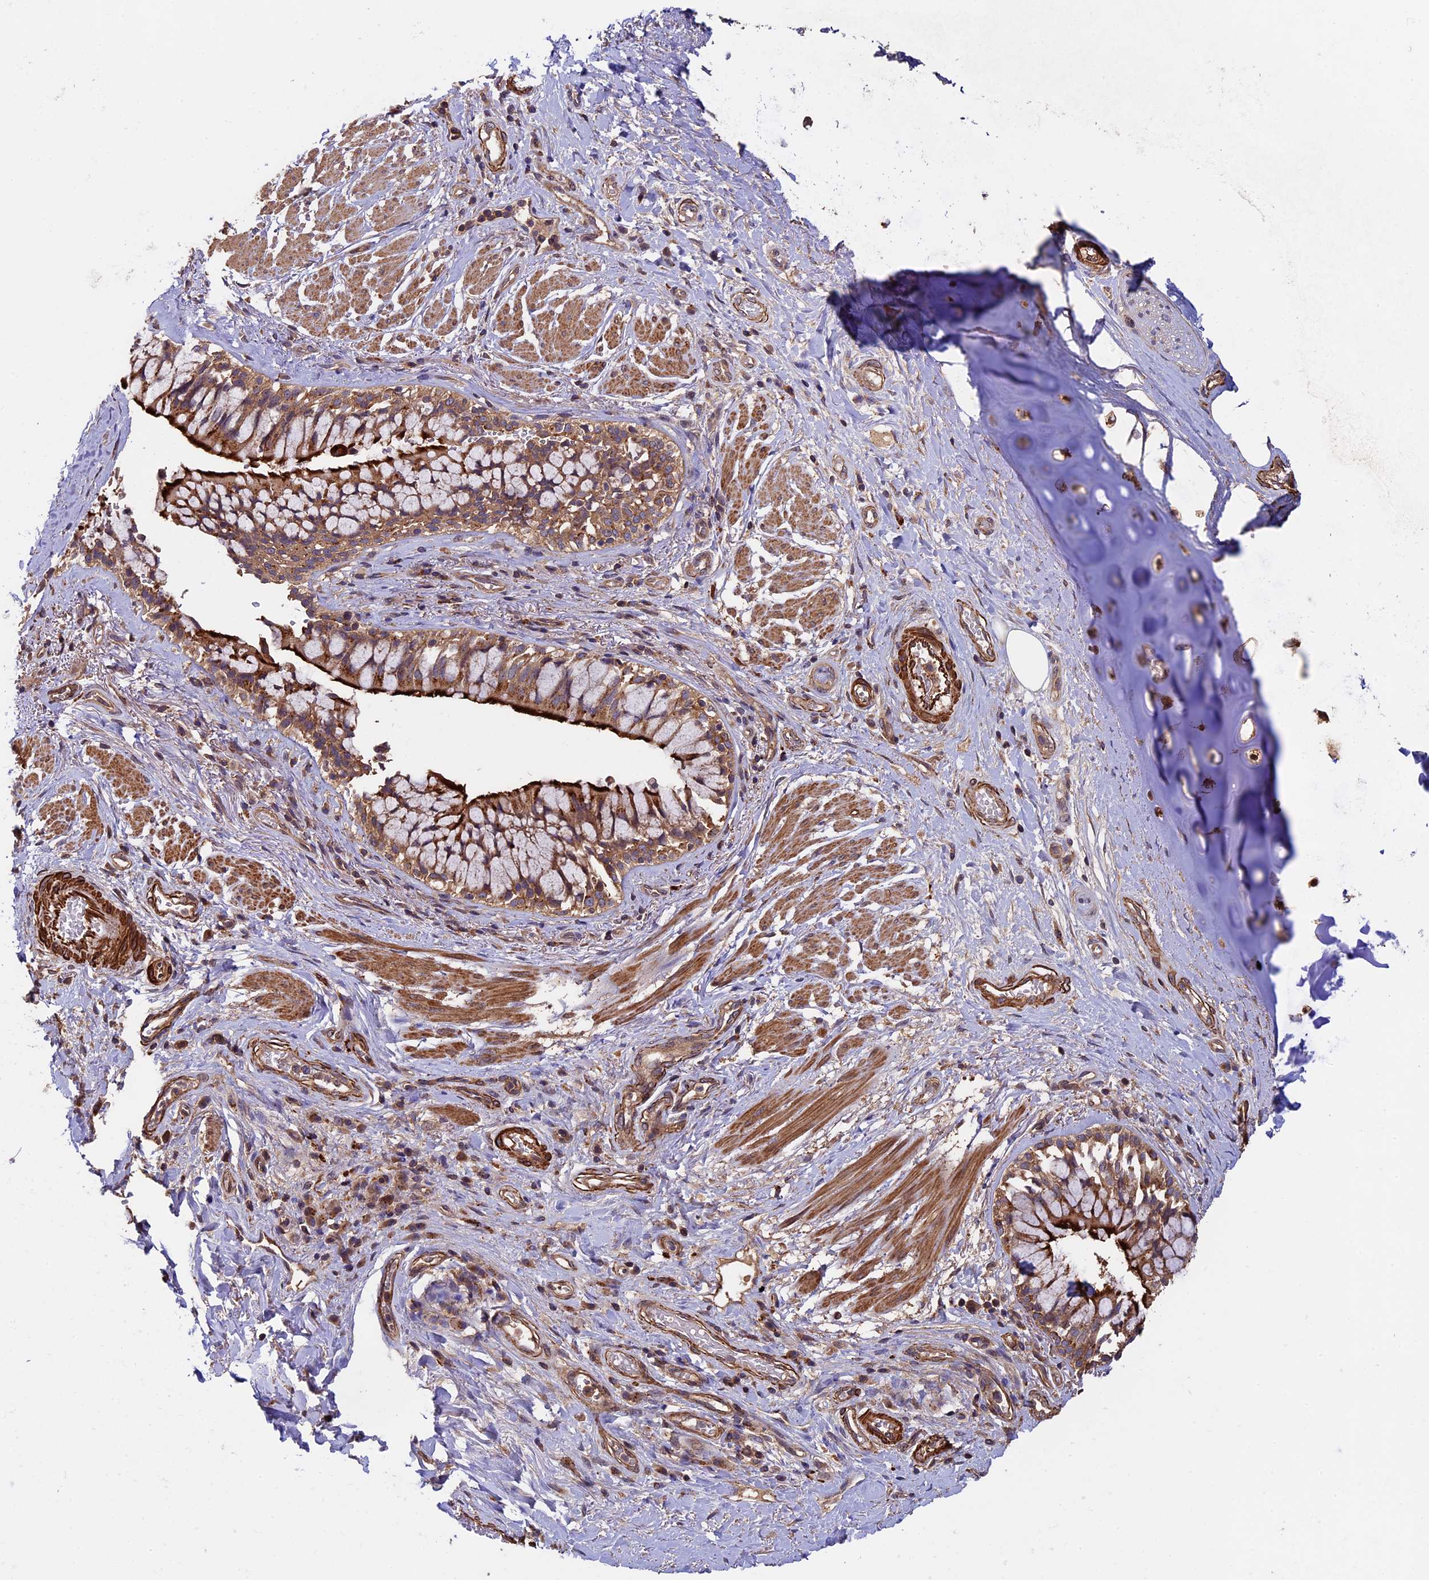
{"staining": {"intensity": "moderate", "quantity": ">75%", "location": "cytoplasmic/membranous"}, "tissue": "soft tissue", "cell_type": "Chondrocytes", "image_type": "normal", "snomed": [{"axis": "morphology", "description": "Normal tissue, NOS"}, {"axis": "morphology", "description": "Squamous cell carcinoma, NOS"}, {"axis": "topography", "description": "Bronchus"}, {"axis": "topography", "description": "Lung"}], "caption": "Immunohistochemical staining of unremarkable human soft tissue displays >75% levels of moderate cytoplasmic/membranous protein positivity in about >75% of chondrocytes.", "gene": "SLC9A5", "patient": {"sex": "male", "age": 64}}